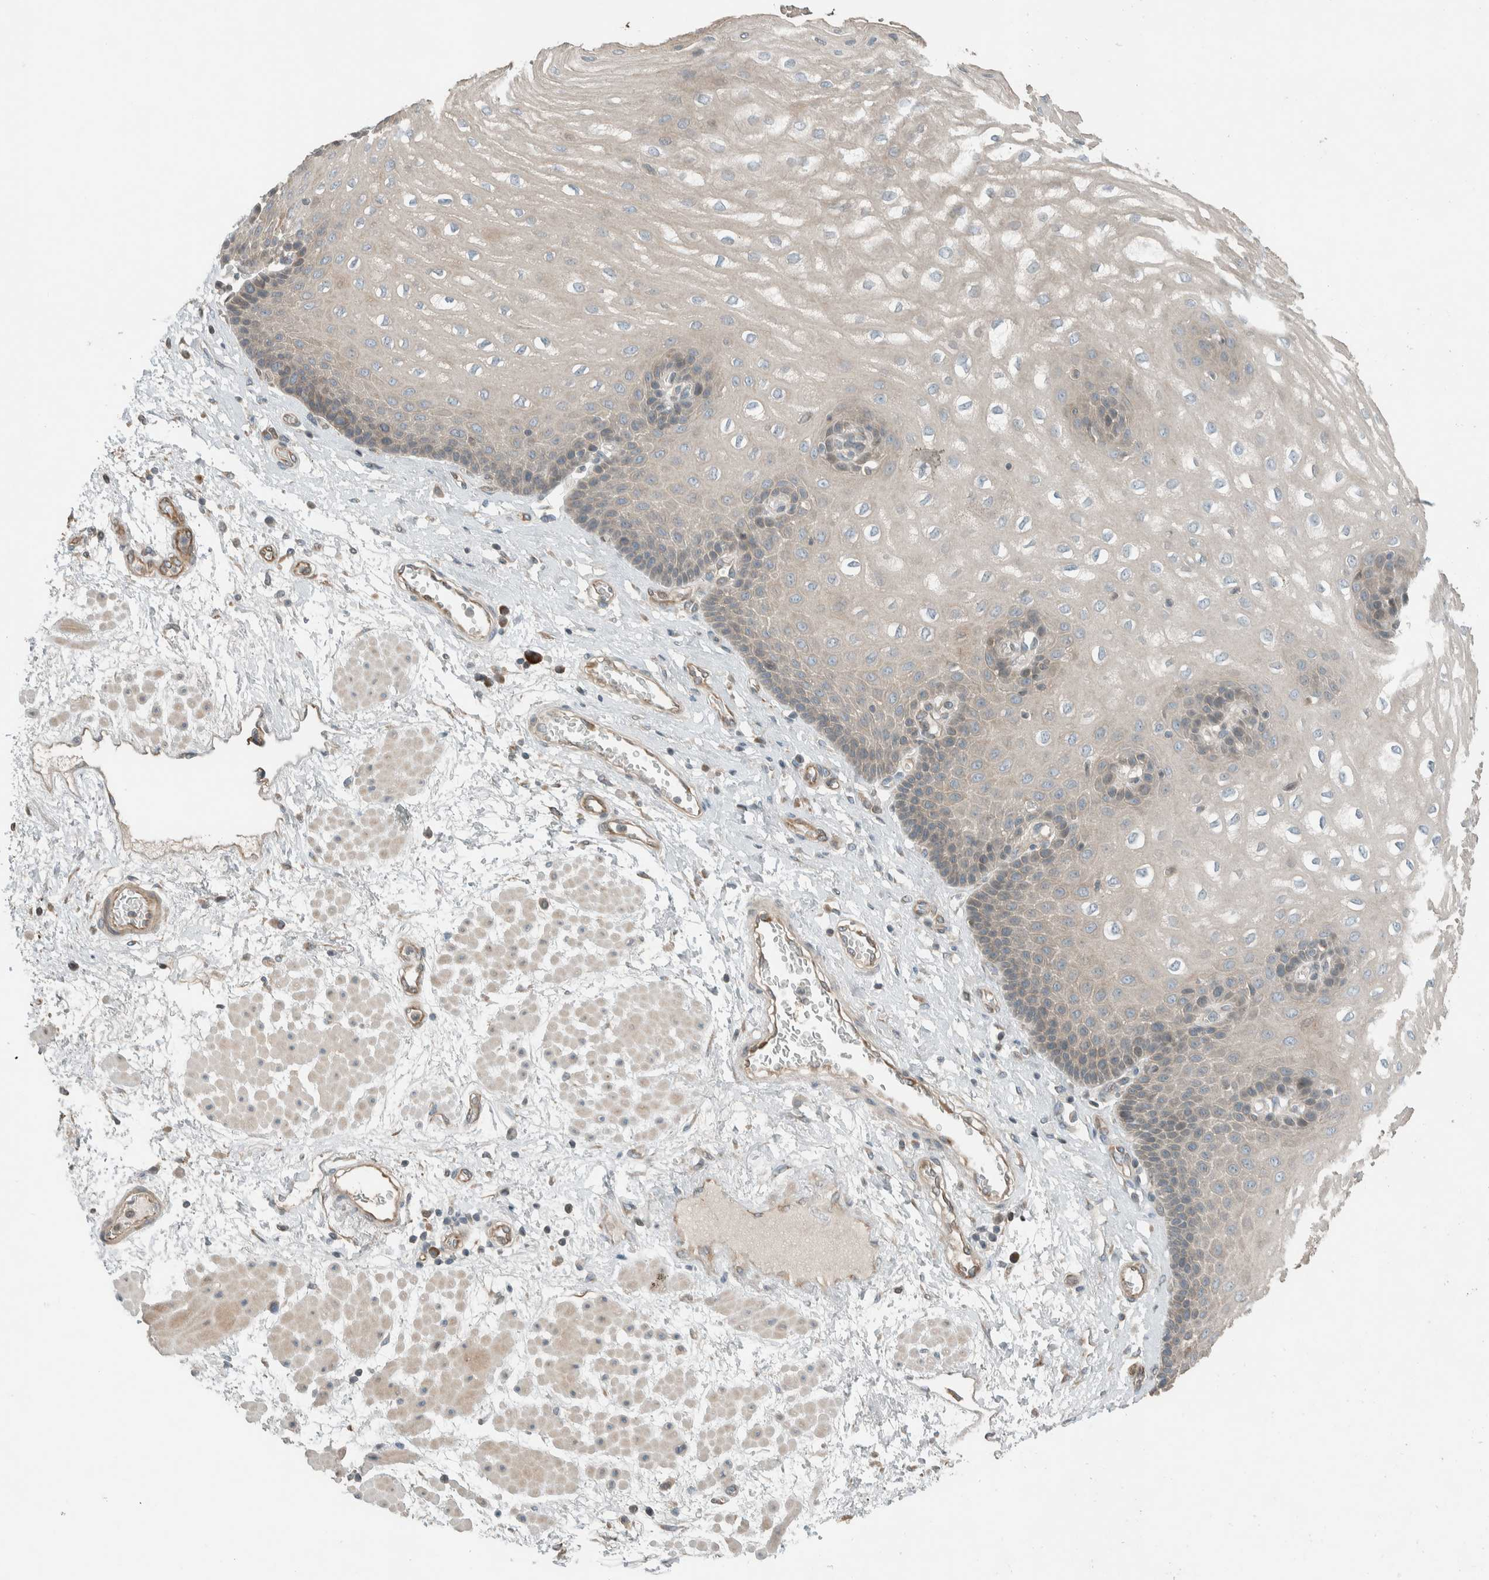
{"staining": {"intensity": "weak", "quantity": "25%-75%", "location": "cytoplasmic/membranous"}, "tissue": "esophagus", "cell_type": "Squamous epithelial cells", "image_type": "normal", "snomed": [{"axis": "morphology", "description": "Normal tissue, NOS"}, {"axis": "topography", "description": "Esophagus"}], "caption": "Immunohistochemistry (IHC) histopathology image of normal human esophagus stained for a protein (brown), which demonstrates low levels of weak cytoplasmic/membranous positivity in about 25%-75% of squamous epithelial cells.", "gene": "SEL1L", "patient": {"sex": "male", "age": 48}}